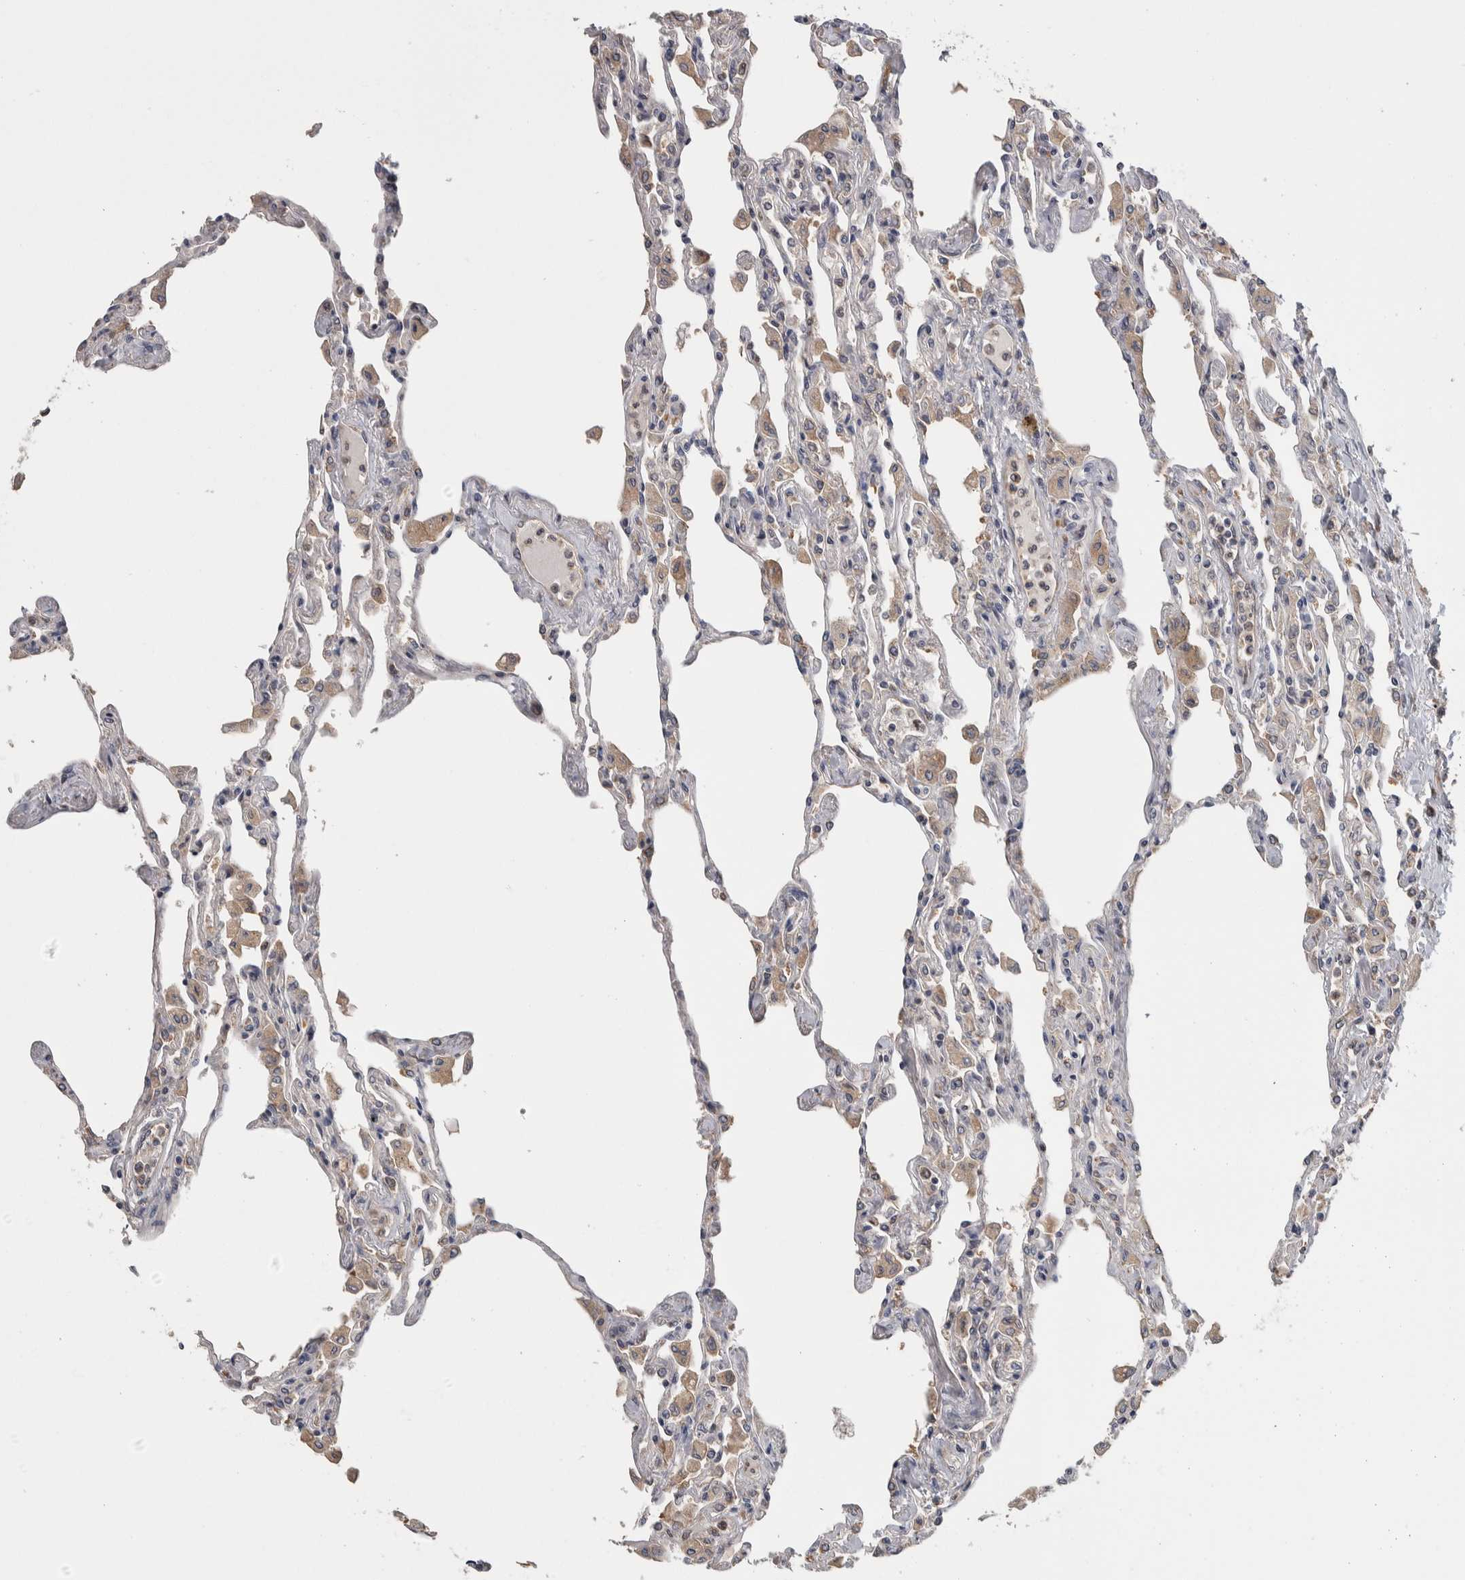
{"staining": {"intensity": "moderate", "quantity": "<25%", "location": "cytoplasmic/membranous"}, "tissue": "lung", "cell_type": "Alveolar cells", "image_type": "normal", "snomed": [{"axis": "morphology", "description": "Normal tissue, NOS"}, {"axis": "topography", "description": "Bronchus"}, {"axis": "topography", "description": "Lung"}], "caption": "High-power microscopy captured an immunohistochemistry photomicrograph of unremarkable lung, revealing moderate cytoplasmic/membranous staining in about <25% of alveolar cells.", "gene": "PRDM4", "patient": {"sex": "female", "age": 49}}